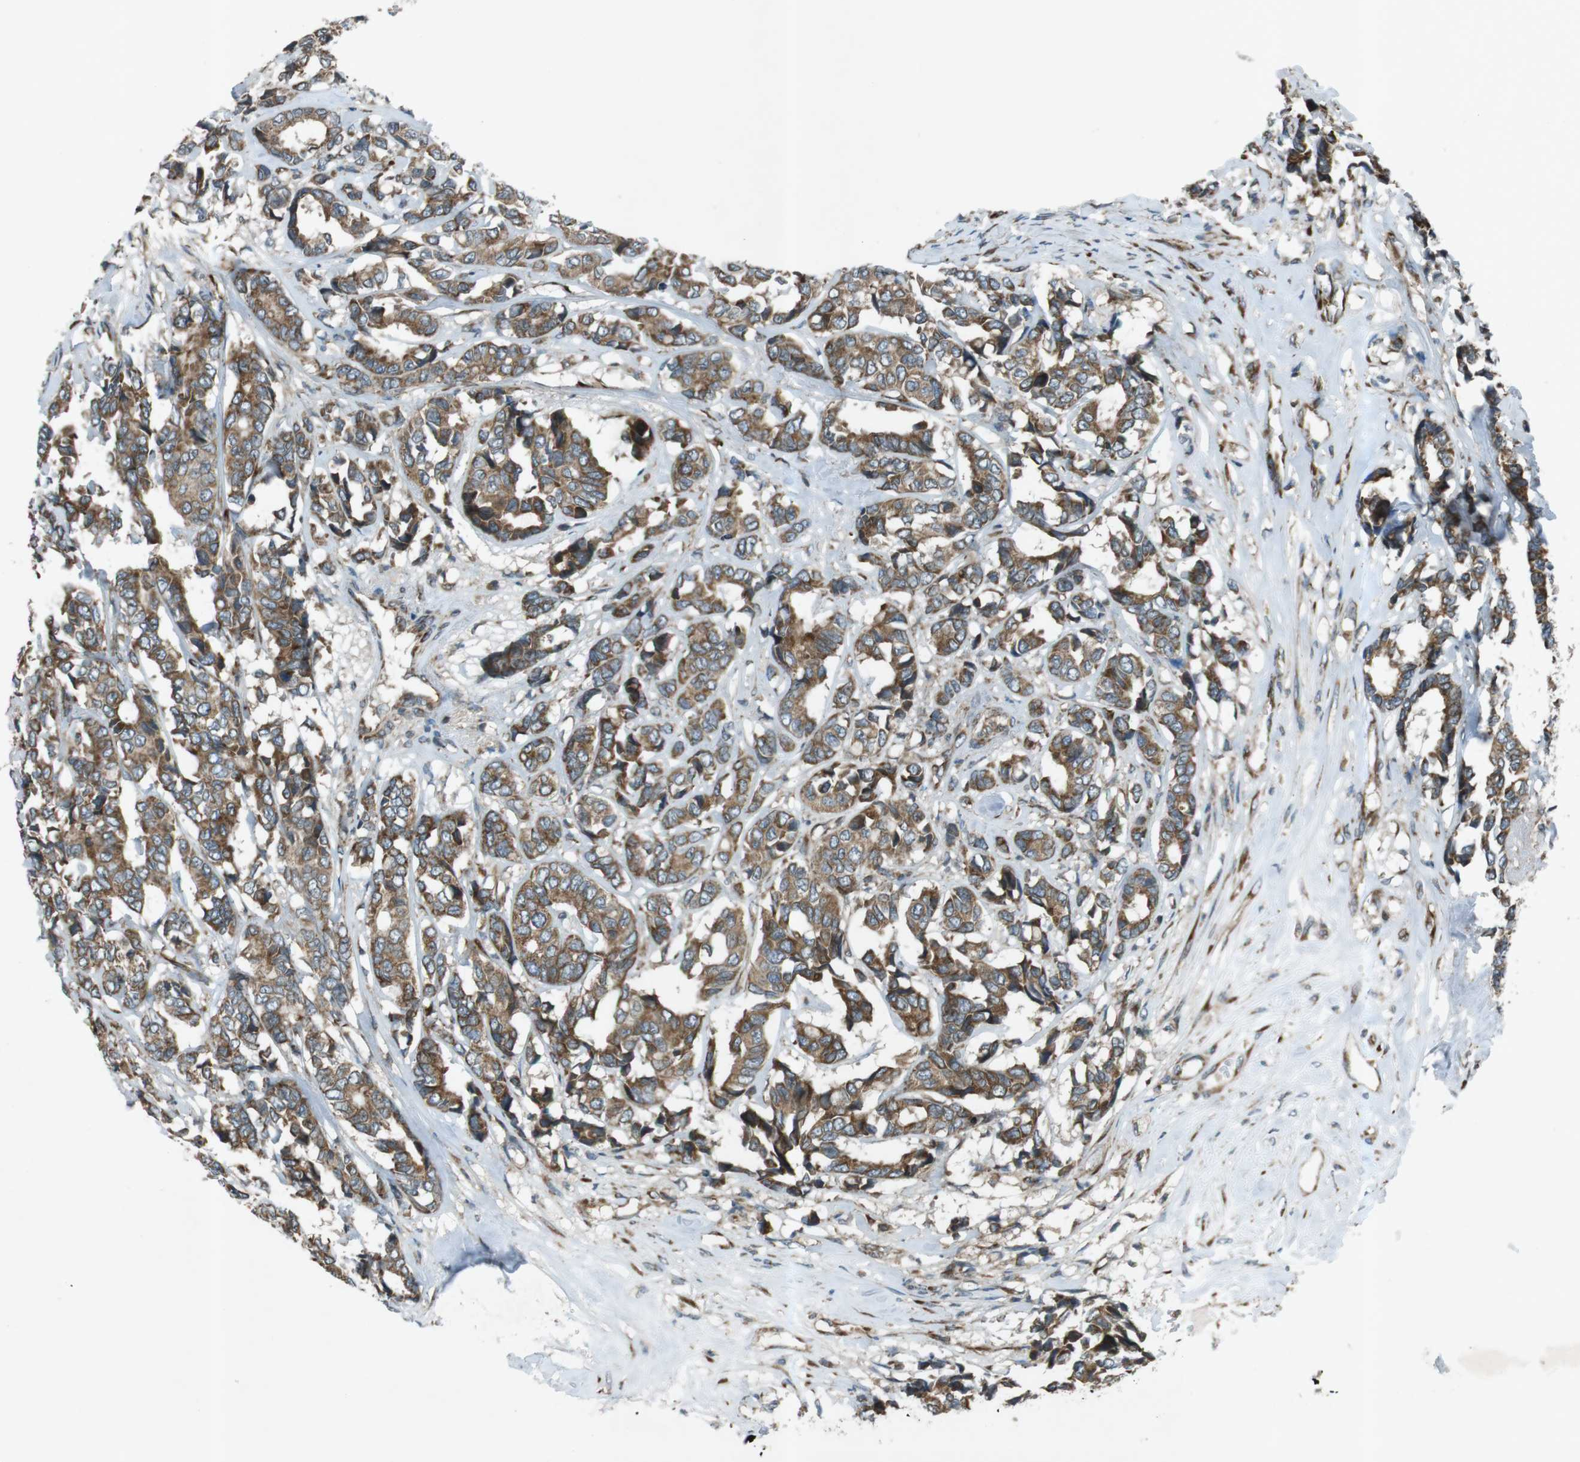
{"staining": {"intensity": "moderate", "quantity": ">75%", "location": "cytoplasmic/membranous"}, "tissue": "breast cancer", "cell_type": "Tumor cells", "image_type": "cancer", "snomed": [{"axis": "morphology", "description": "Duct carcinoma"}, {"axis": "topography", "description": "Breast"}], "caption": "Tumor cells display medium levels of moderate cytoplasmic/membranous positivity in approximately >75% of cells in human breast cancer (invasive ductal carcinoma). (DAB (3,3'-diaminobenzidine) IHC with brightfield microscopy, high magnification).", "gene": "SLC41A1", "patient": {"sex": "female", "age": 87}}